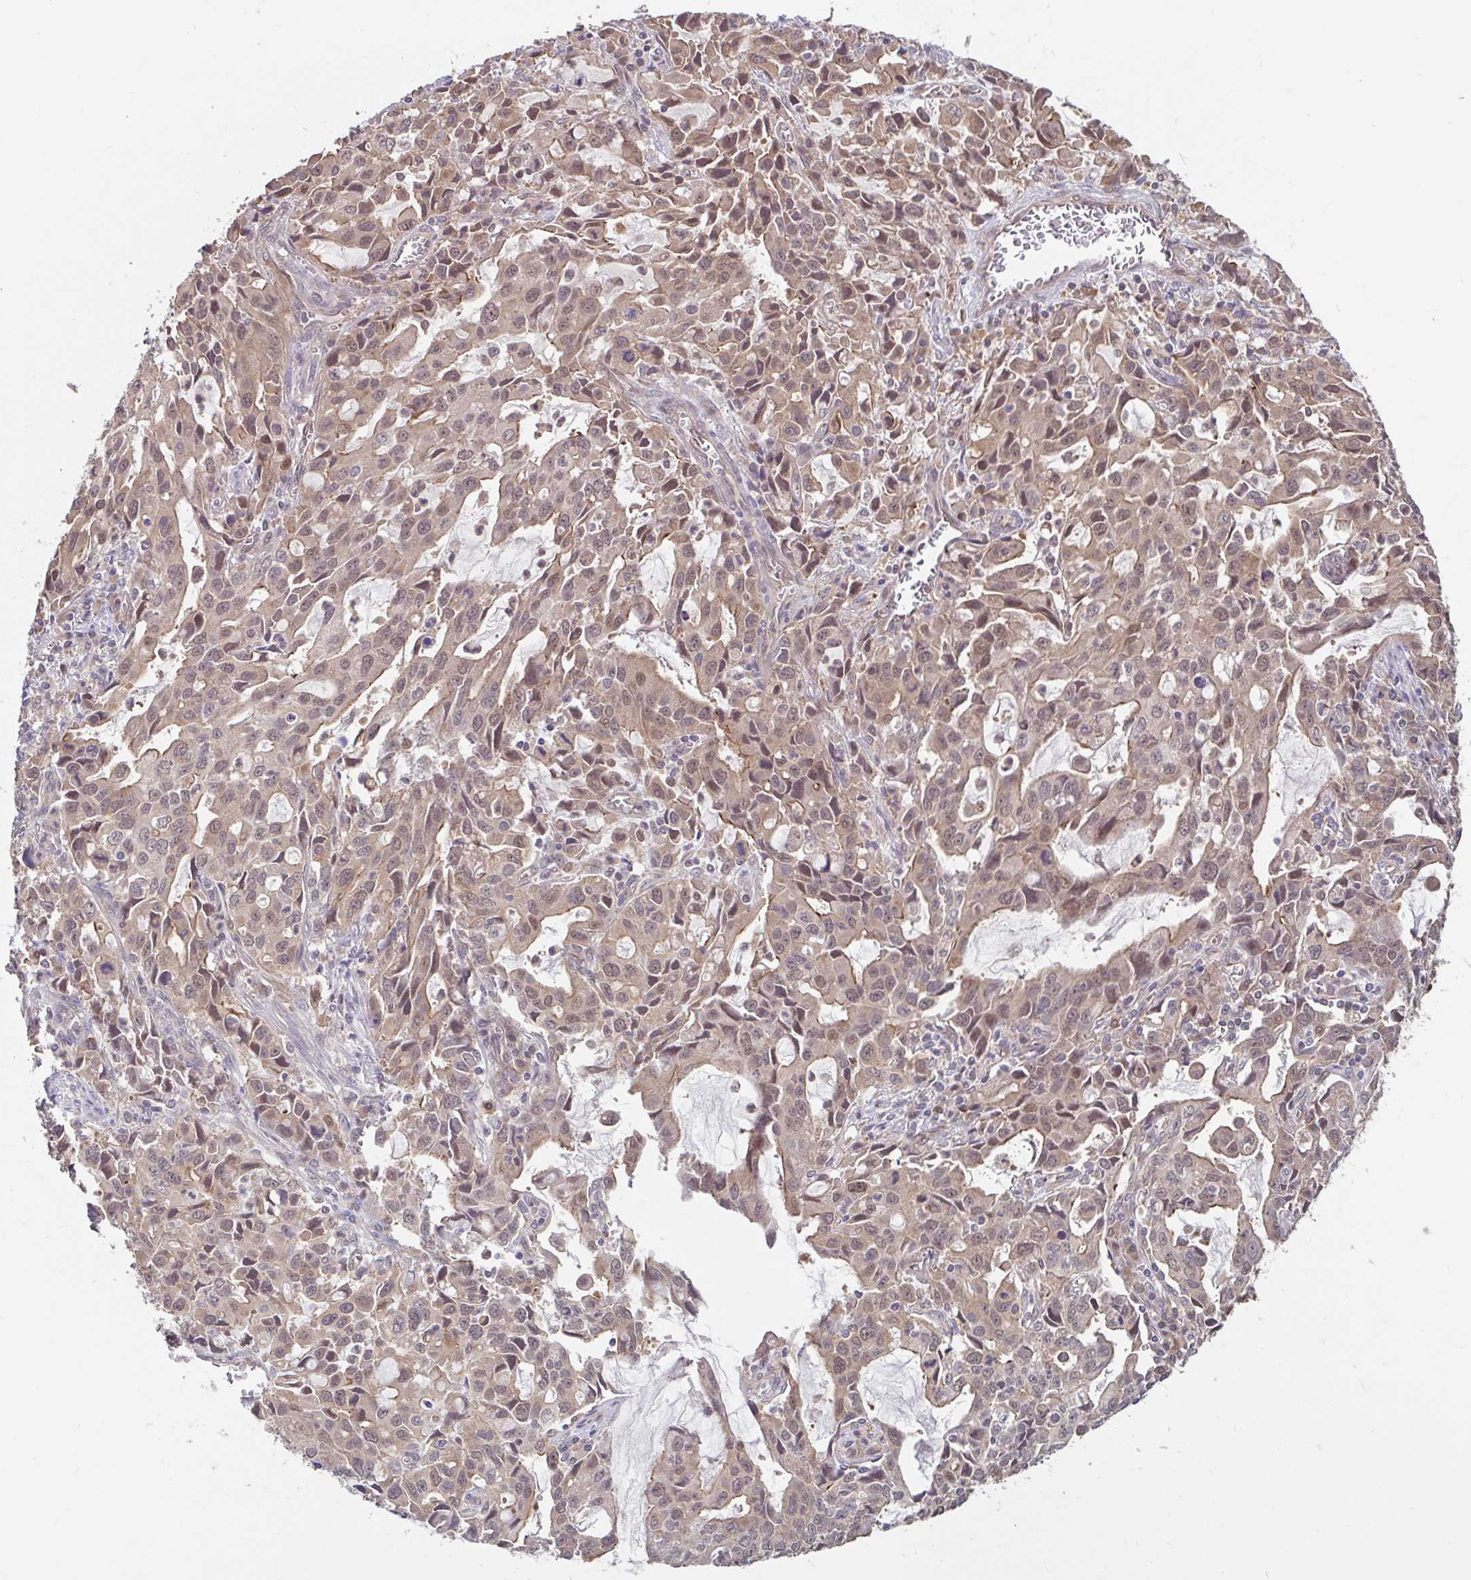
{"staining": {"intensity": "weak", "quantity": ">75%", "location": "cytoplasmic/membranous,nuclear"}, "tissue": "stomach cancer", "cell_type": "Tumor cells", "image_type": "cancer", "snomed": [{"axis": "morphology", "description": "Adenocarcinoma, NOS"}, {"axis": "topography", "description": "Stomach, upper"}], "caption": "Weak cytoplasmic/membranous and nuclear expression is present in approximately >75% of tumor cells in adenocarcinoma (stomach).", "gene": "STYXL1", "patient": {"sex": "male", "age": 85}}